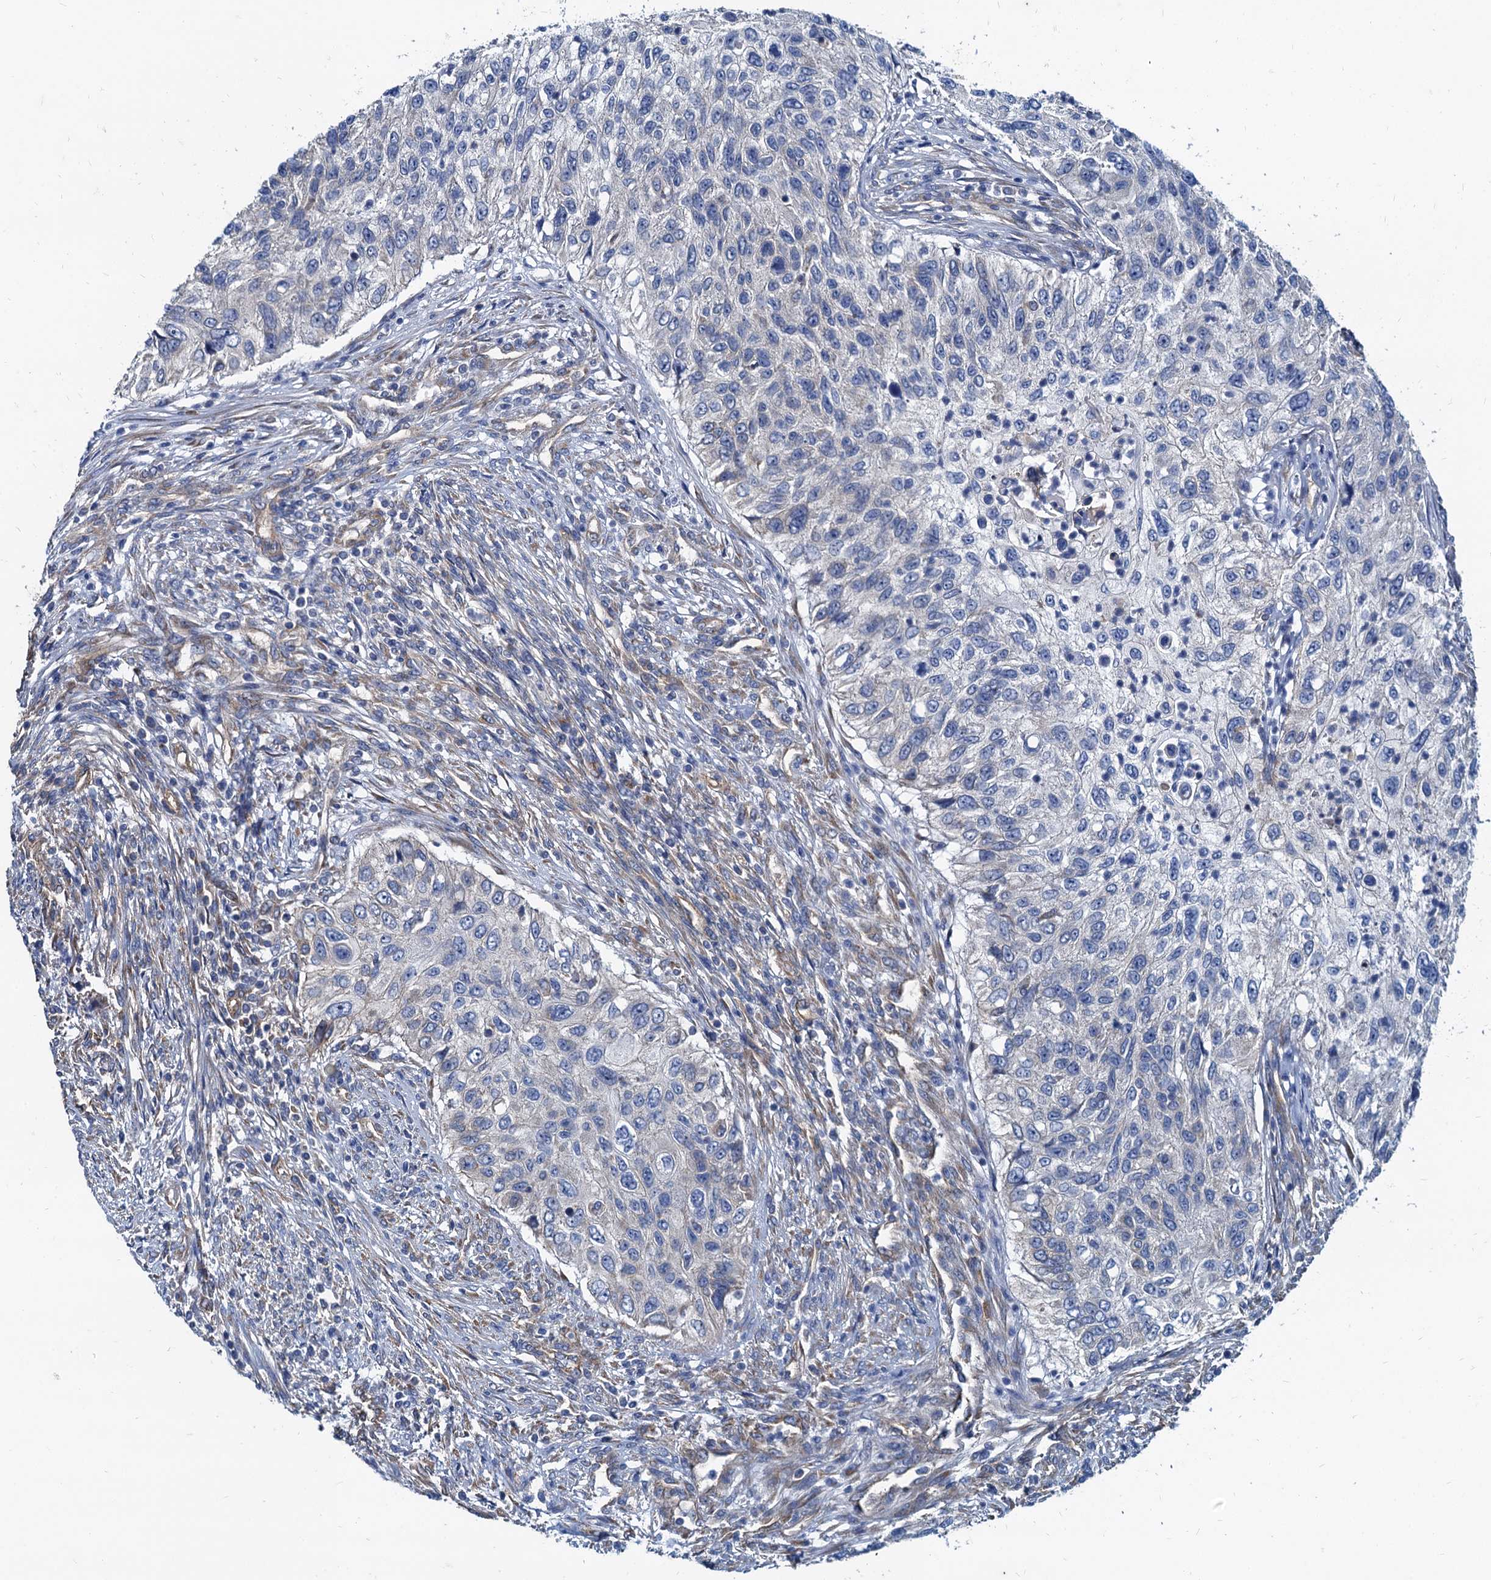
{"staining": {"intensity": "negative", "quantity": "none", "location": "none"}, "tissue": "urothelial cancer", "cell_type": "Tumor cells", "image_type": "cancer", "snomed": [{"axis": "morphology", "description": "Urothelial carcinoma, High grade"}, {"axis": "topography", "description": "Urinary bladder"}], "caption": "Protein analysis of high-grade urothelial carcinoma demonstrates no significant positivity in tumor cells.", "gene": "NGRN", "patient": {"sex": "female", "age": 60}}